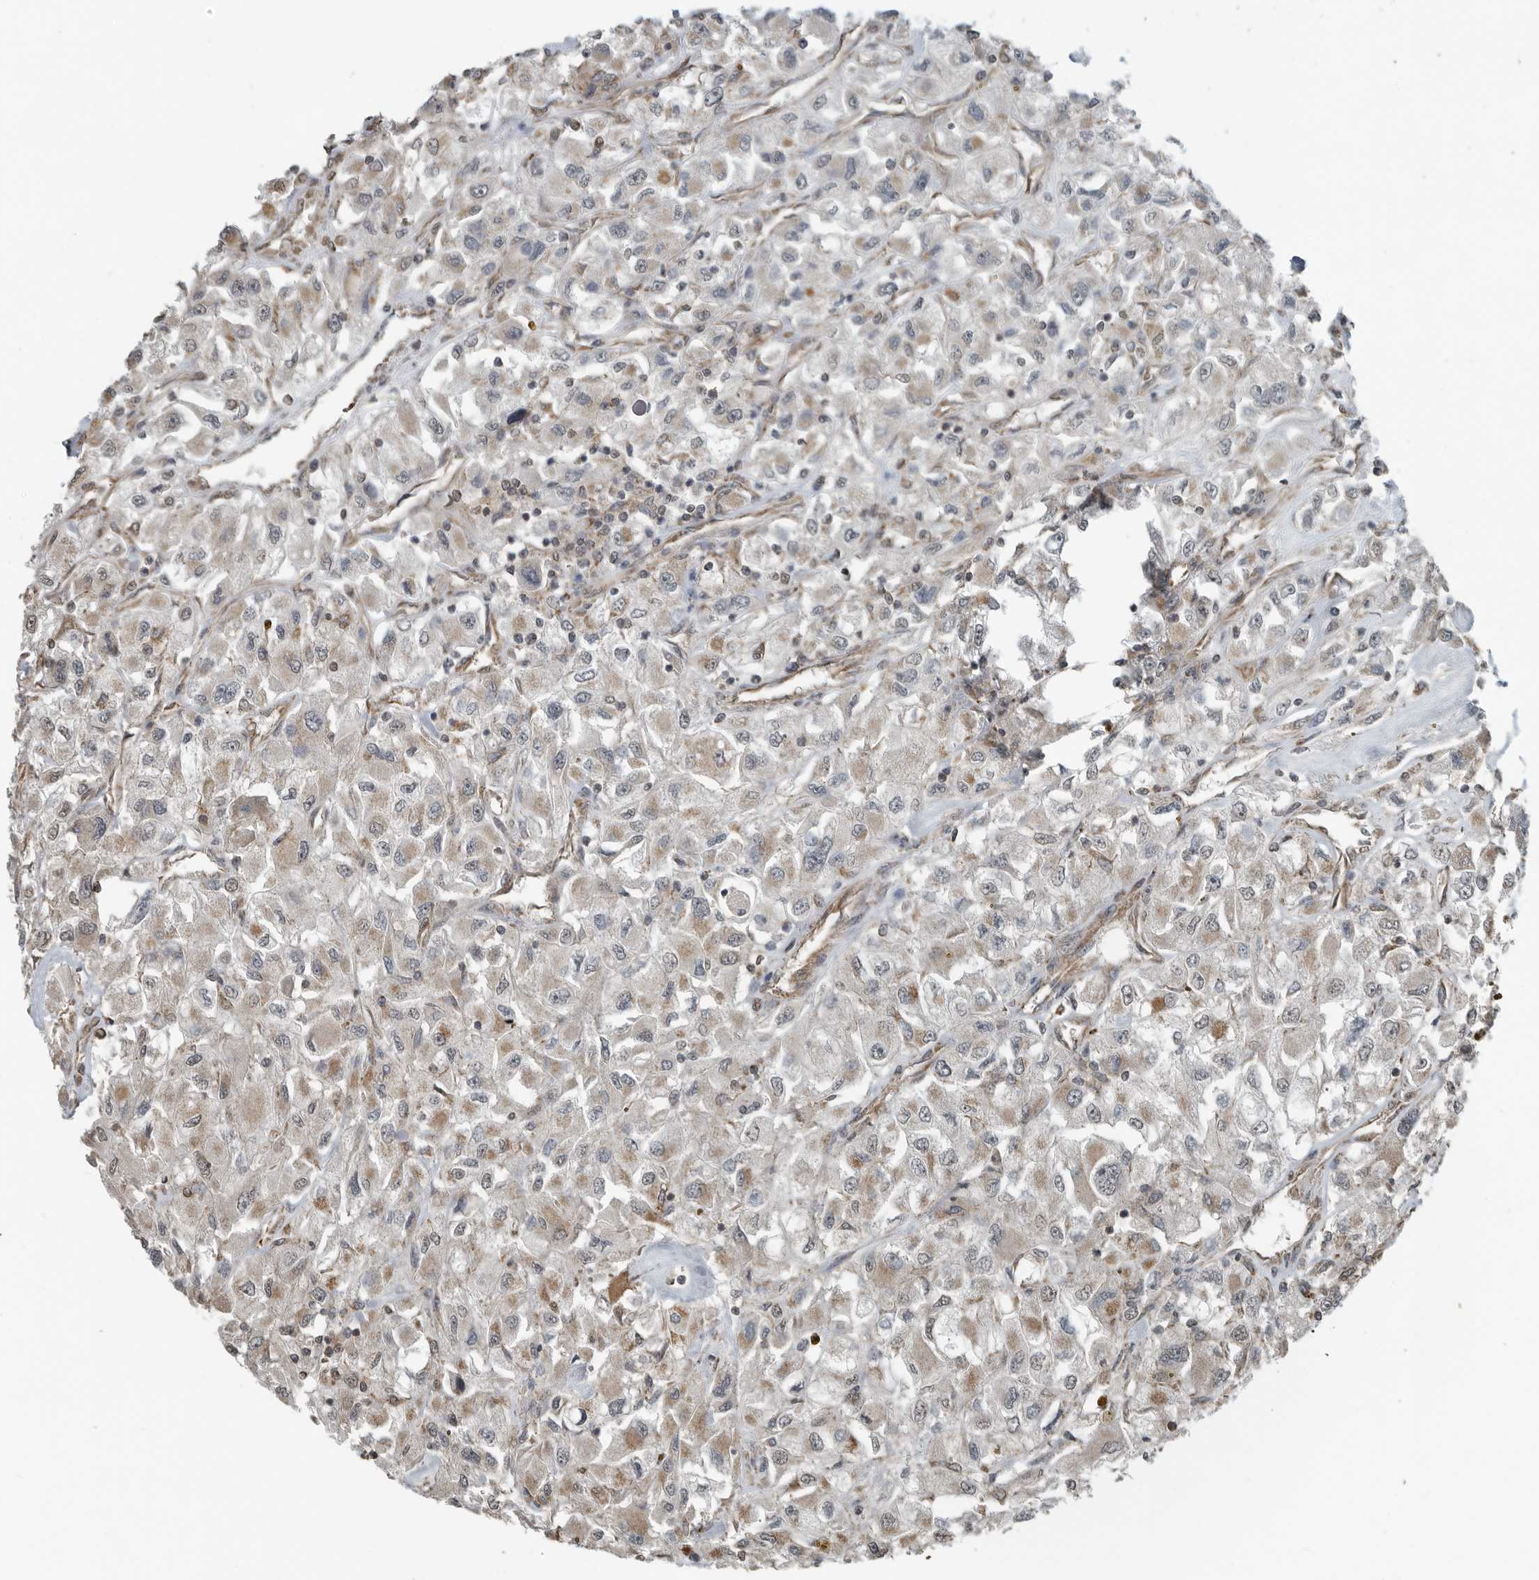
{"staining": {"intensity": "moderate", "quantity": "<25%", "location": "cytoplasmic/membranous"}, "tissue": "renal cancer", "cell_type": "Tumor cells", "image_type": "cancer", "snomed": [{"axis": "morphology", "description": "Adenocarcinoma, NOS"}, {"axis": "topography", "description": "Kidney"}], "caption": "Protein analysis of renal adenocarcinoma tissue reveals moderate cytoplasmic/membranous staining in about <25% of tumor cells.", "gene": "AFAP1", "patient": {"sex": "female", "age": 52}}